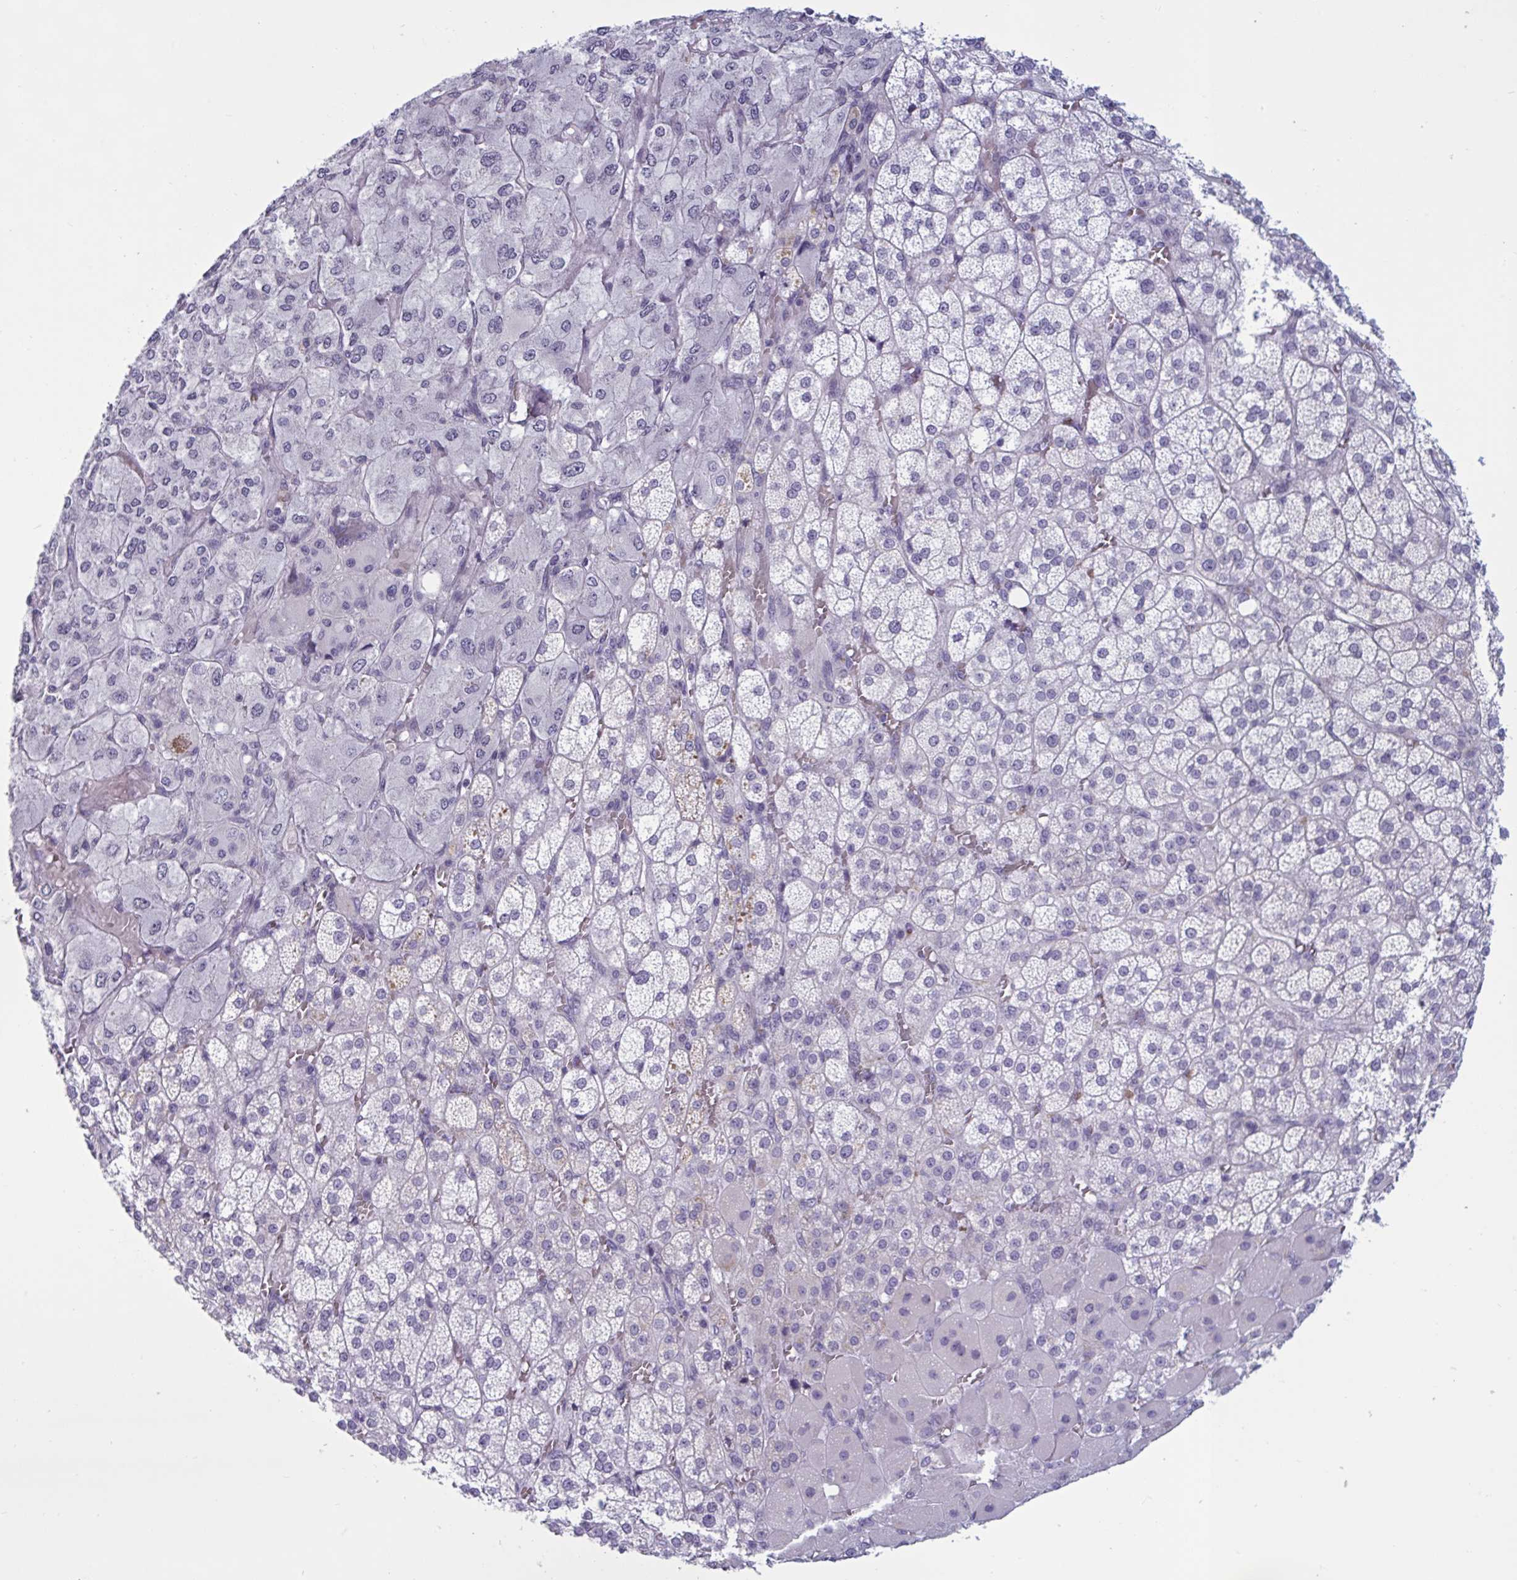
{"staining": {"intensity": "weak", "quantity": "<25%", "location": "cytoplasmic/membranous"}, "tissue": "adrenal gland", "cell_type": "Glandular cells", "image_type": "normal", "snomed": [{"axis": "morphology", "description": "Normal tissue, NOS"}, {"axis": "topography", "description": "Adrenal gland"}], "caption": "This is an immunohistochemistry (IHC) micrograph of normal human adrenal gland. There is no staining in glandular cells.", "gene": "OR1L3", "patient": {"sex": "female", "age": 60}}